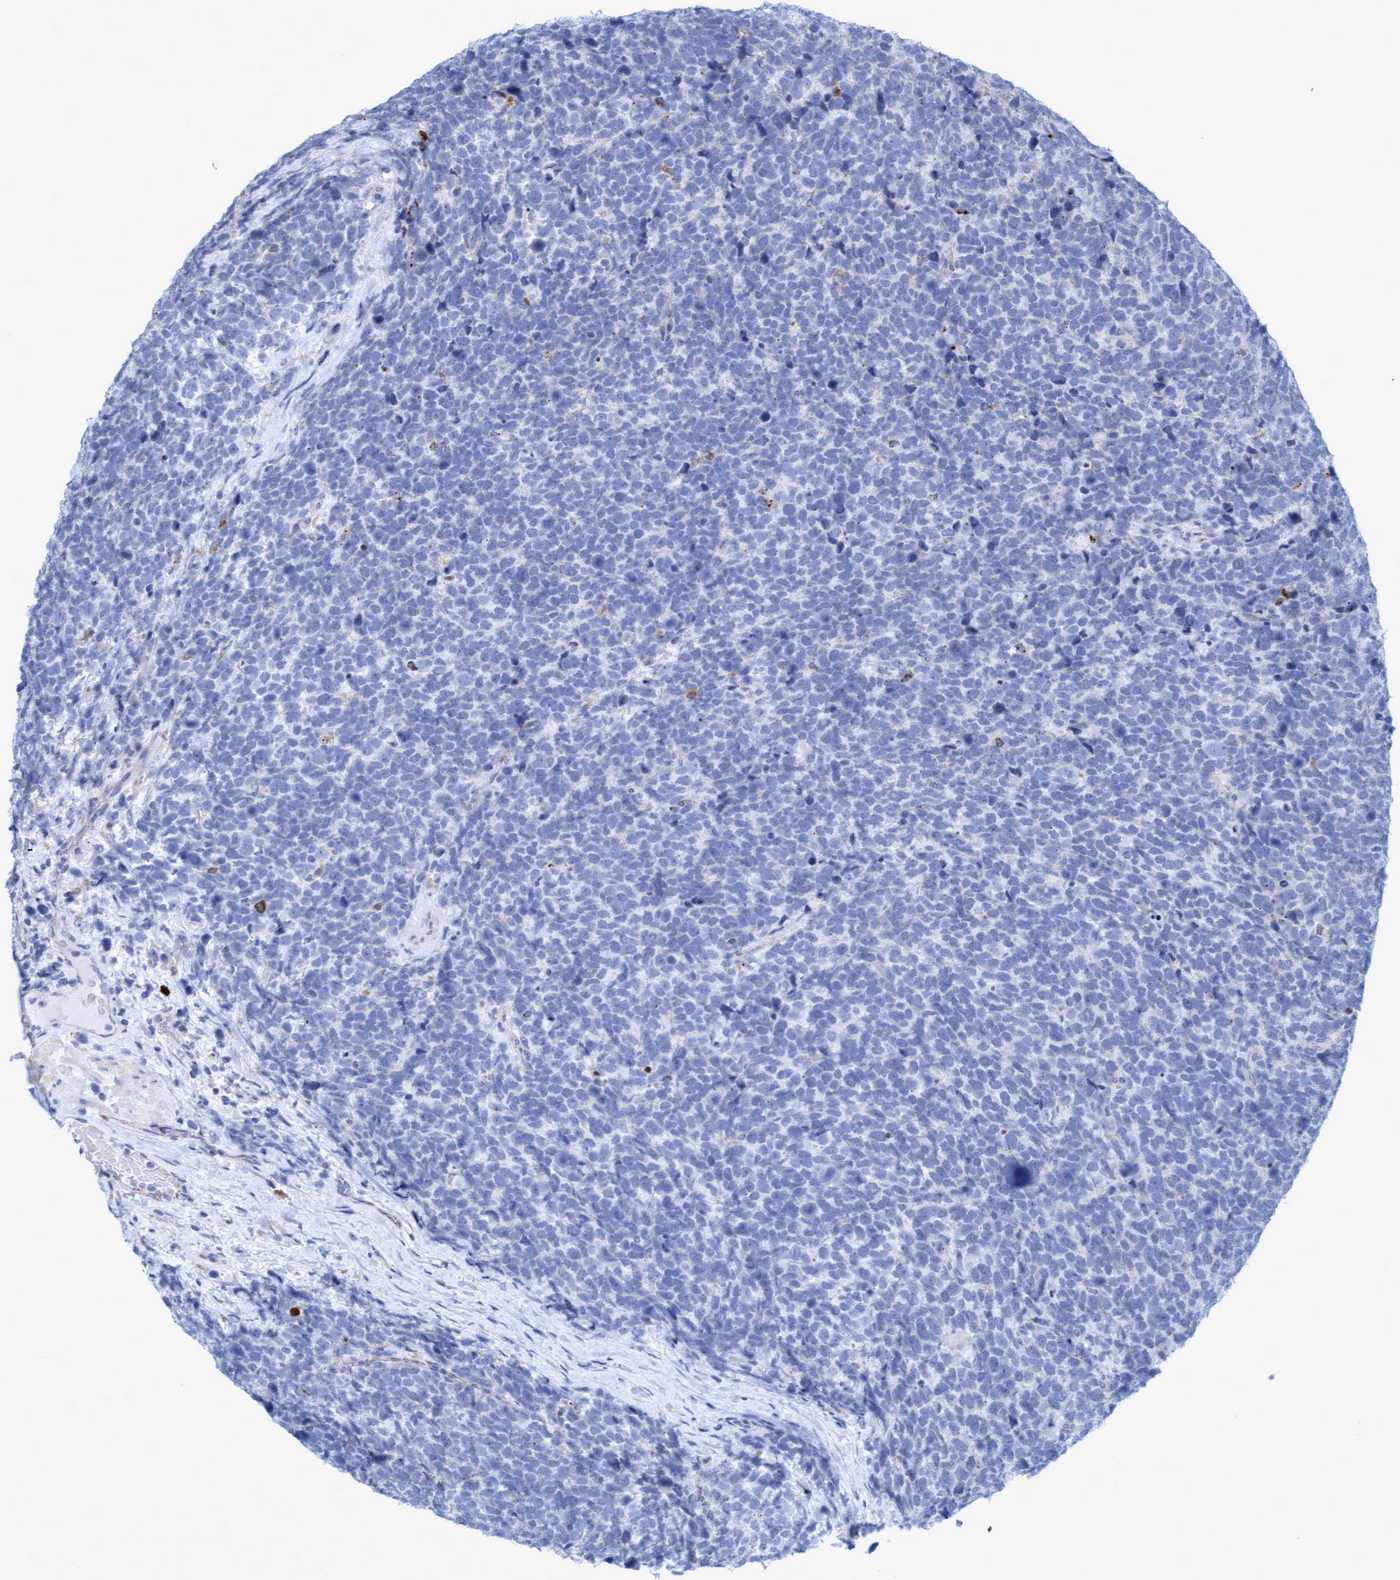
{"staining": {"intensity": "negative", "quantity": "none", "location": "none"}, "tissue": "urothelial cancer", "cell_type": "Tumor cells", "image_type": "cancer", "snomed": [{"axis": "morphology", "description": "Urothelial carcinoma, High grade"}, {"axis": "topography", "description": "Urinary bladder"}], "caption": "Tumor cells show no significant protein expression in high-grade urothelial carcinoma.", "gene": "SGSH", "patient": {"sex": "female", "age": 82}}